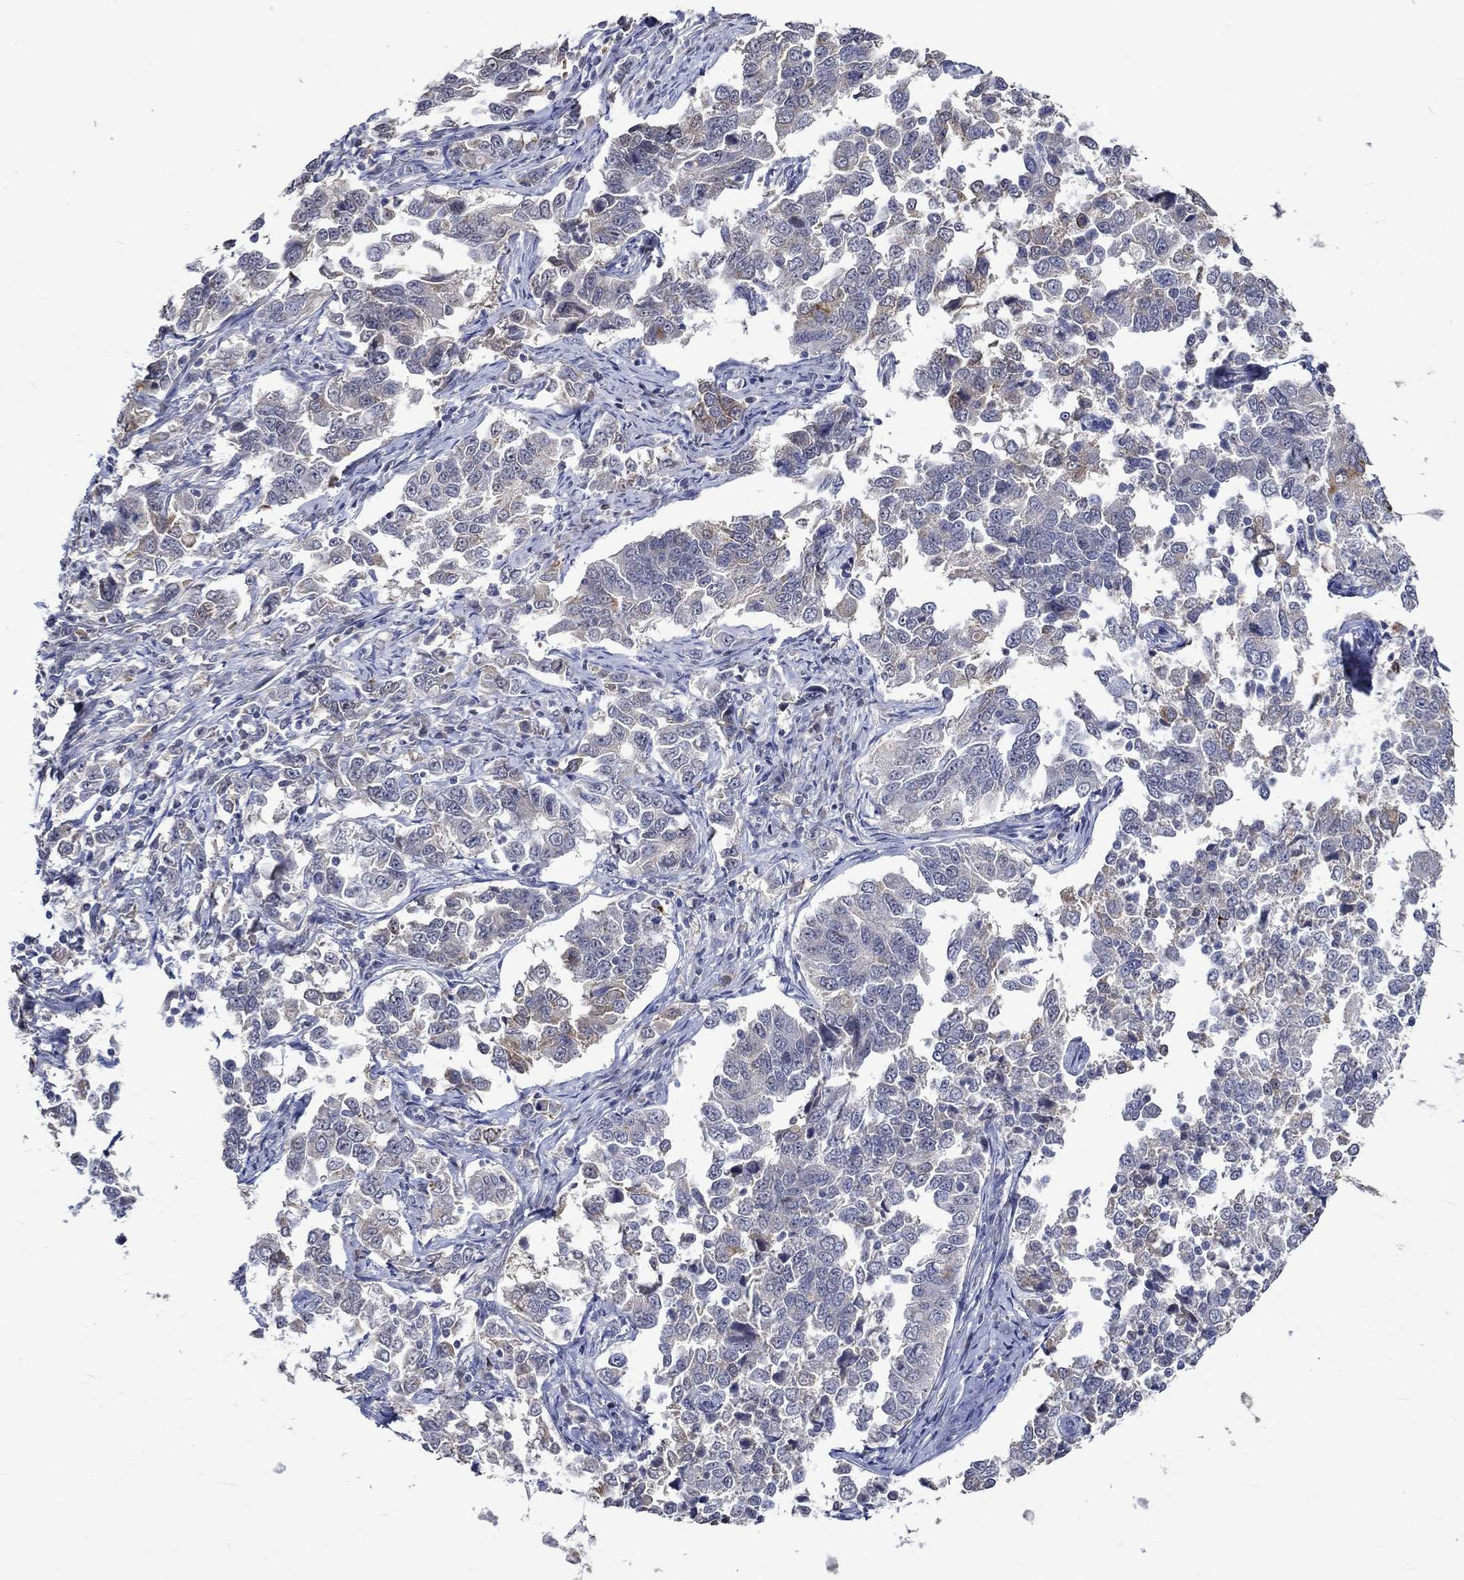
{"staining": {"intensity": "moderate", "quantity": "25%-75%", "location": "cytoplasmic/membranous"}, "tissue": "endometrial cancer", "cell_type": "Tumor cells", "image_type": "cancer", "snomed": [{"axis": "morphology", "description": "Adenocarcinoma, NOS"}, {"axis": "topography", "description": "Endometrium"}], "caption": "A brown stain shows moderate cytoplasmic/membranous positivity of a protein in human endometrial adenocarcinoma tumor cells.", "gene": "DDX3Y", "patient": {"sex": "female", "age": 43}}